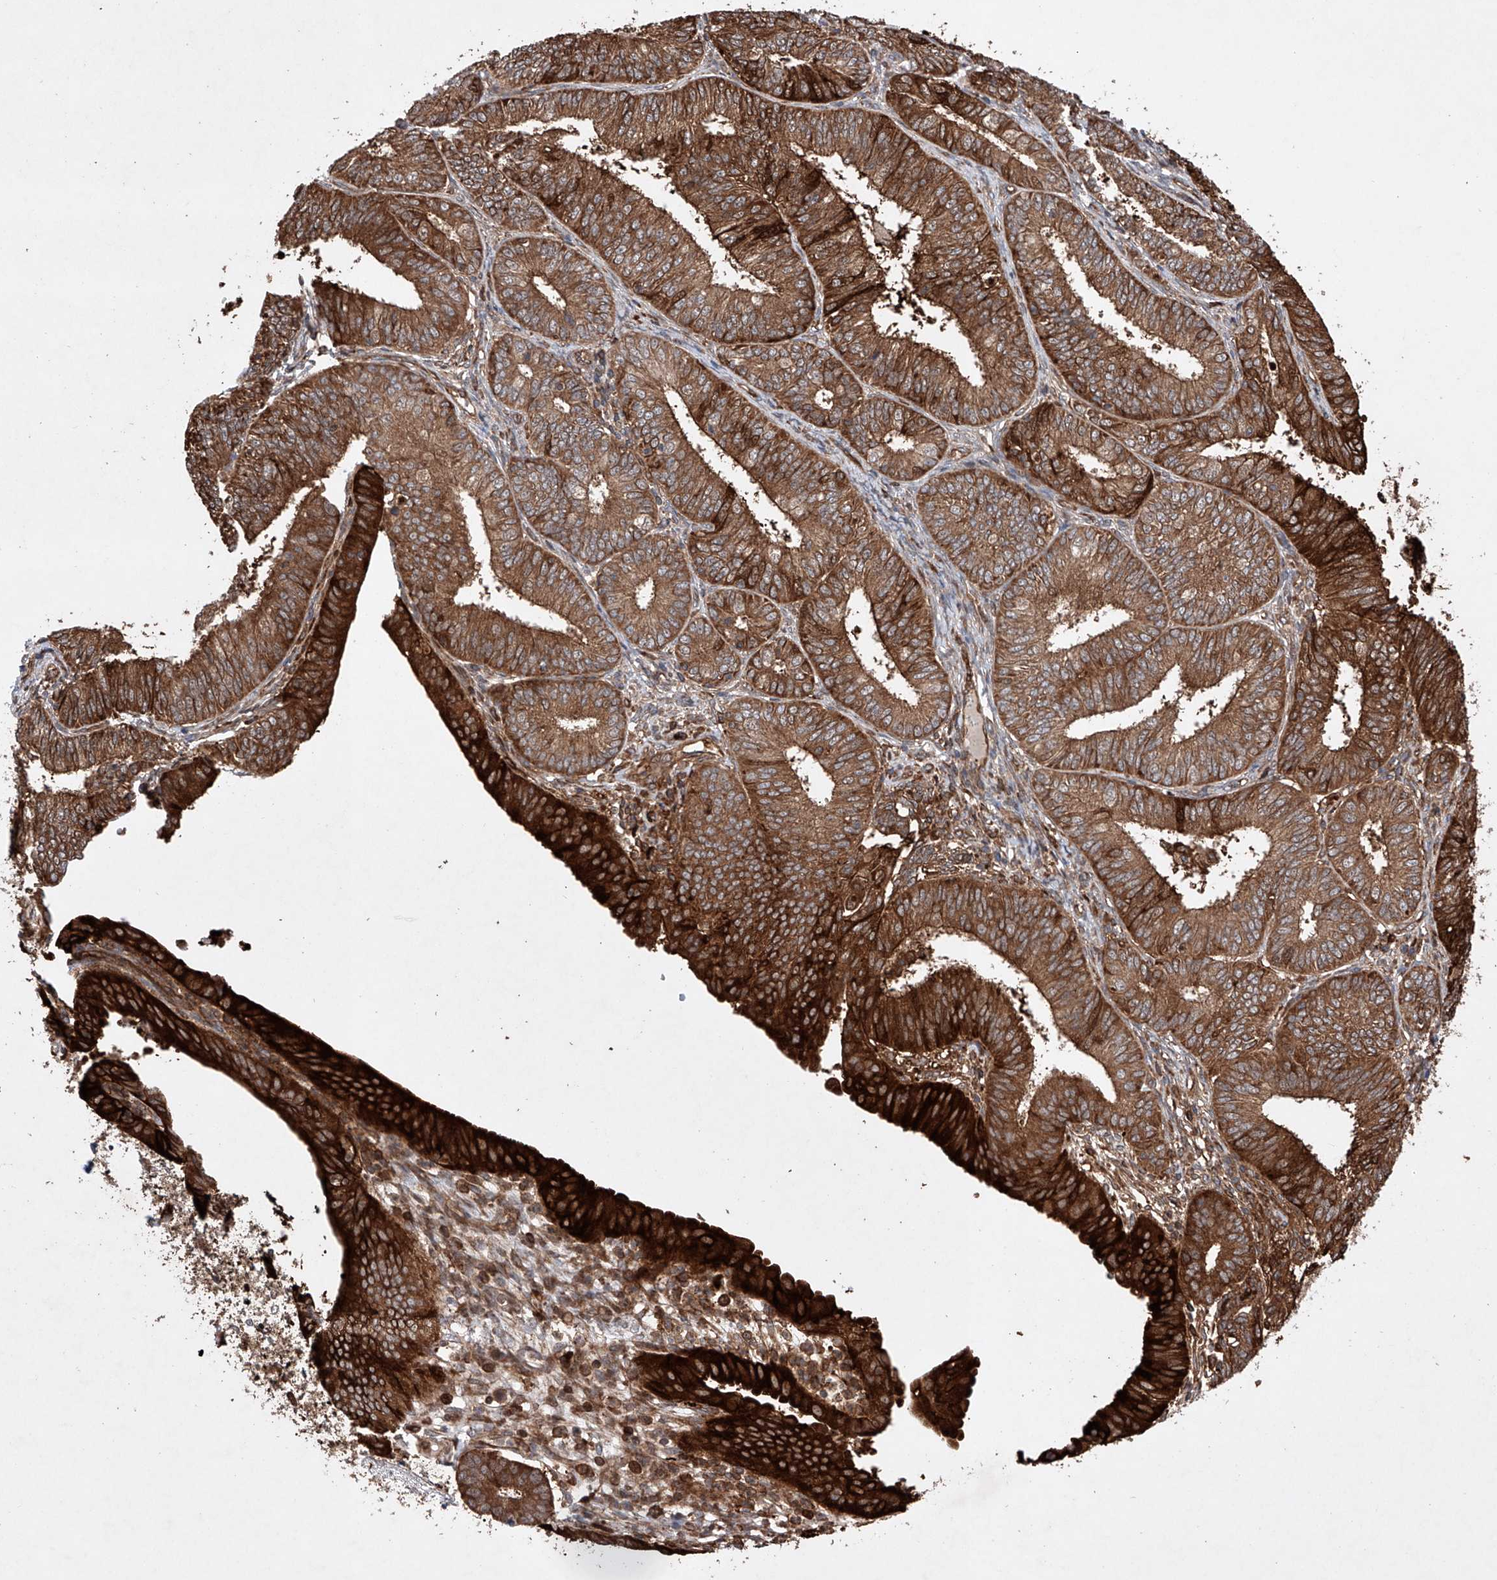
{"staining": {"intensity": "strong", "quantity": ">75%", "location": "cytoplasmic/membranous"}, "tissue": "endometrial cancer", "cell_type": "Tumor cells", "image_type": "cancer", "snomed": [{"axis": "morphology", "description": "Adenocarcinoma, NOS"}, {"axis": "topography", "description": "Endometrium"}], "caption": "This is an image of IHC staining of endometrial cancer (adenocarcinoma), which shows strong expression in the cytoplasmic/membranous of tumor cells.", "gene": "TIMM23", "patient": {"sex": "female", "age": 51}}